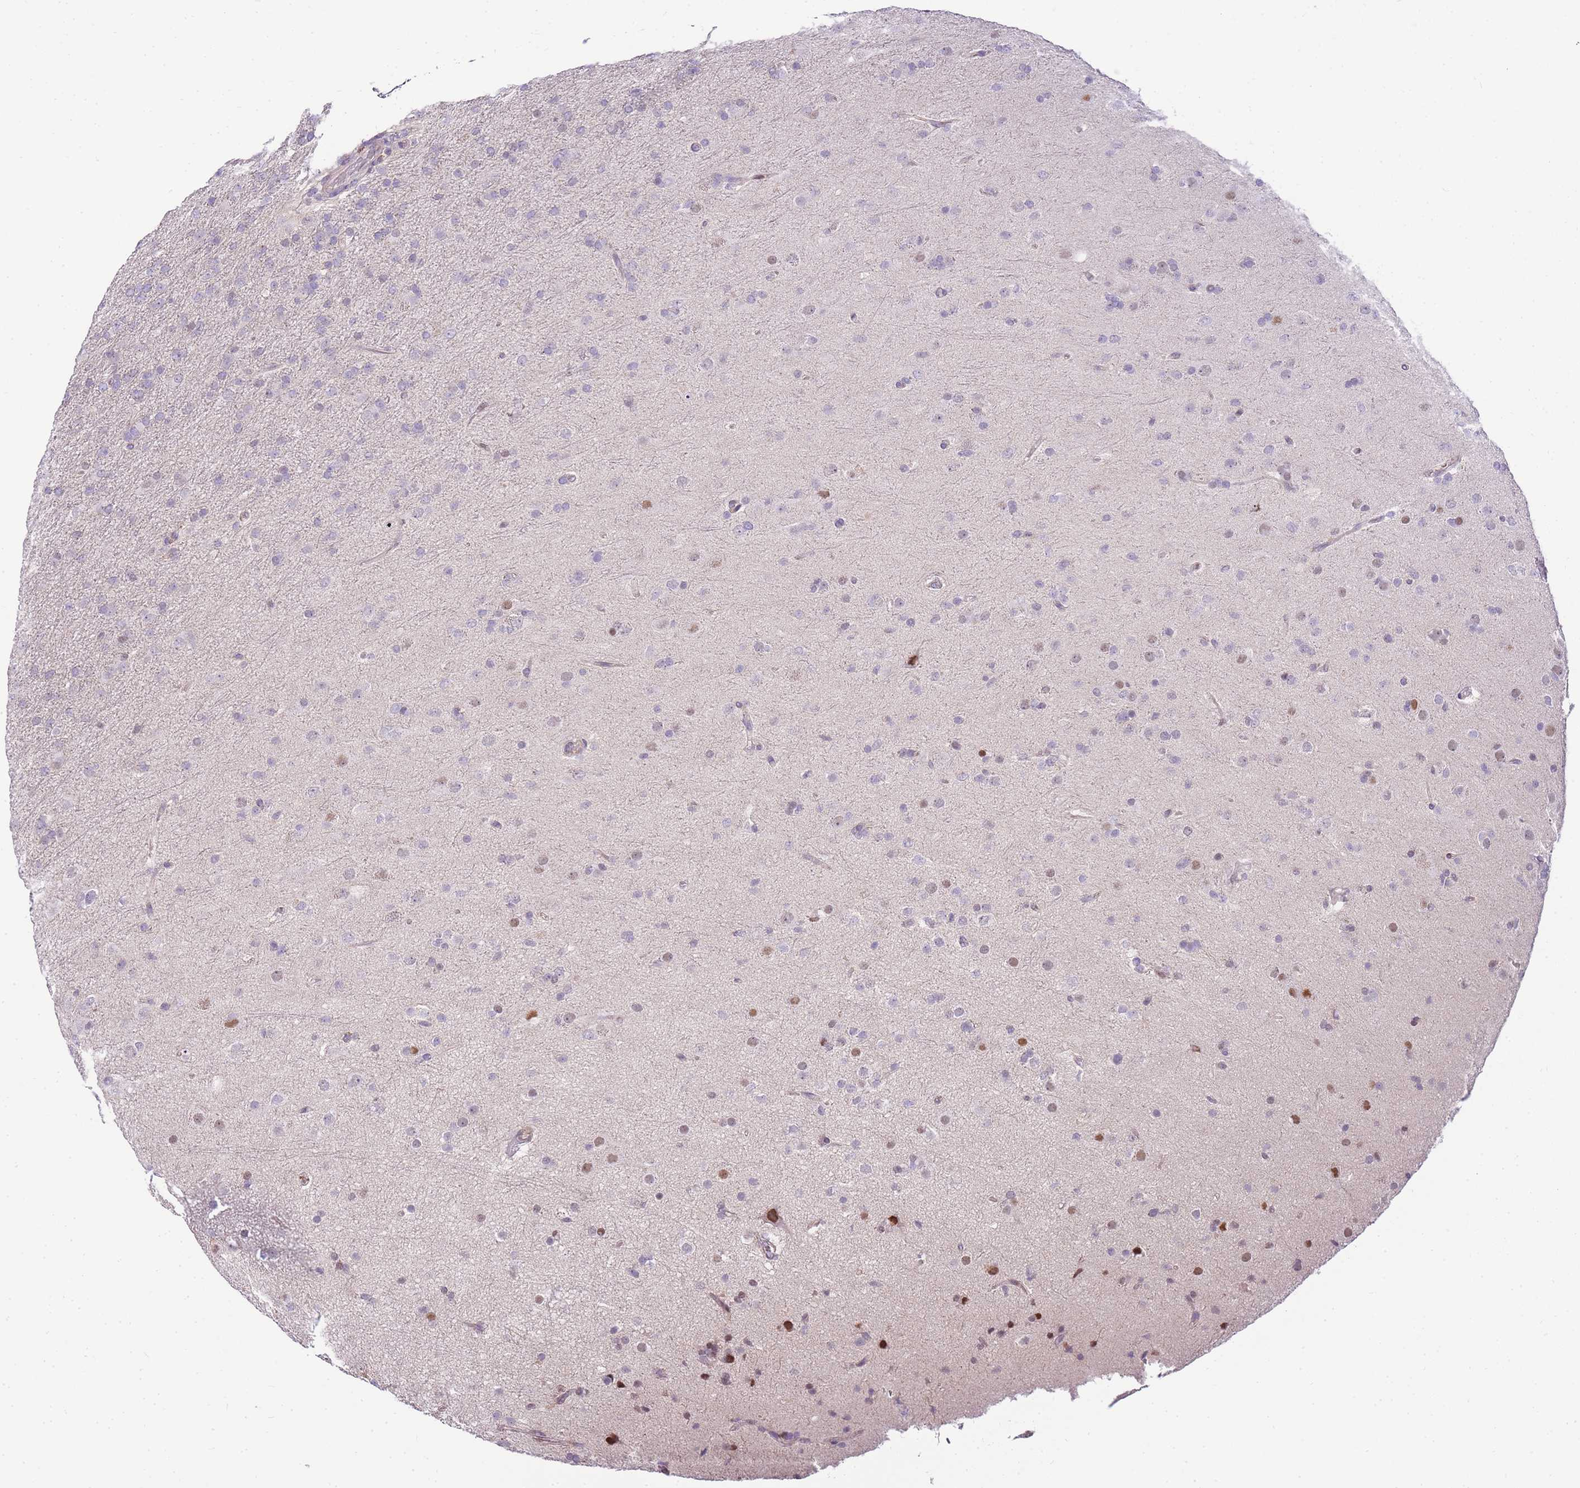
{"staining": {"intensity": "negative", "quantity": "none", "location": "none"}, "tissue": "glioma", "cell_type": "Tumor cells", "image_type": "cancer", "snomed": [{"axis": "morphology", "description": "Glioma, malignant, Low grade"}, {"axis": "topography", "description": "Brain"}], "caption": "Tumor cells show no significant expression in malignant glioma (low-grade).", "gene": "CLBA1", "patient": {"sex": "male", "age": 65}}